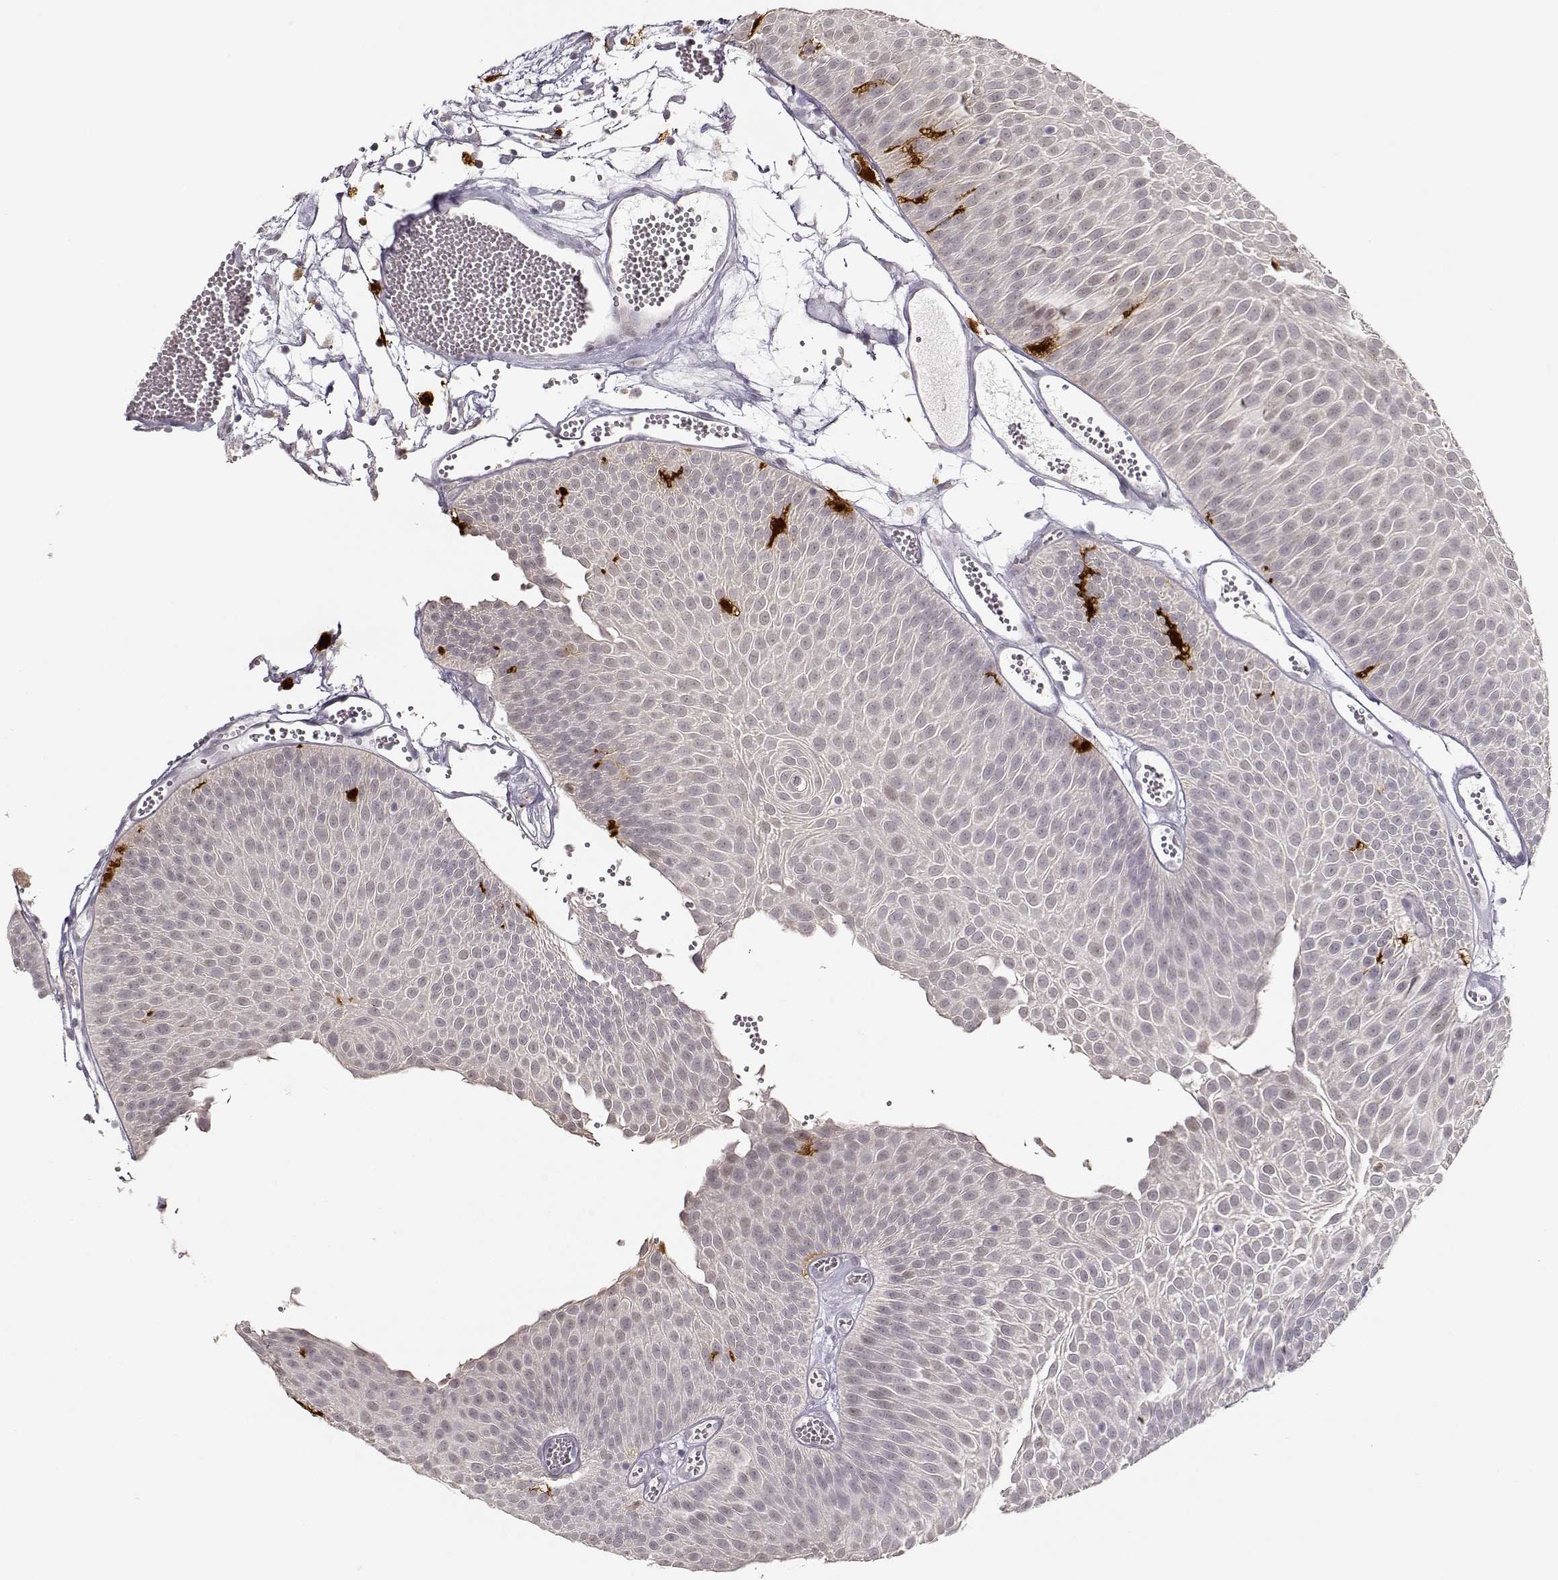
{"staining": {"intensity": "negative", "quantity": "none", "location": "none"}, "tissue": "urothelial cancer", "cell_type": "Tumor cells", "image_type": "cancer", "snomed": [{"axis": "morphology", "description": "Urothelial carcinoma, Low grade"}, {"axis": "topography", "description": "Urinary bladder"}], "caption": "DAB (3,3'-diaminobenzidine) immunohistochemical staining of low-grade urothelial carcinoma shows no significant expression in tumor cells.", "gene": "S100B", "patient": {"sex": "male", "age": 52}}